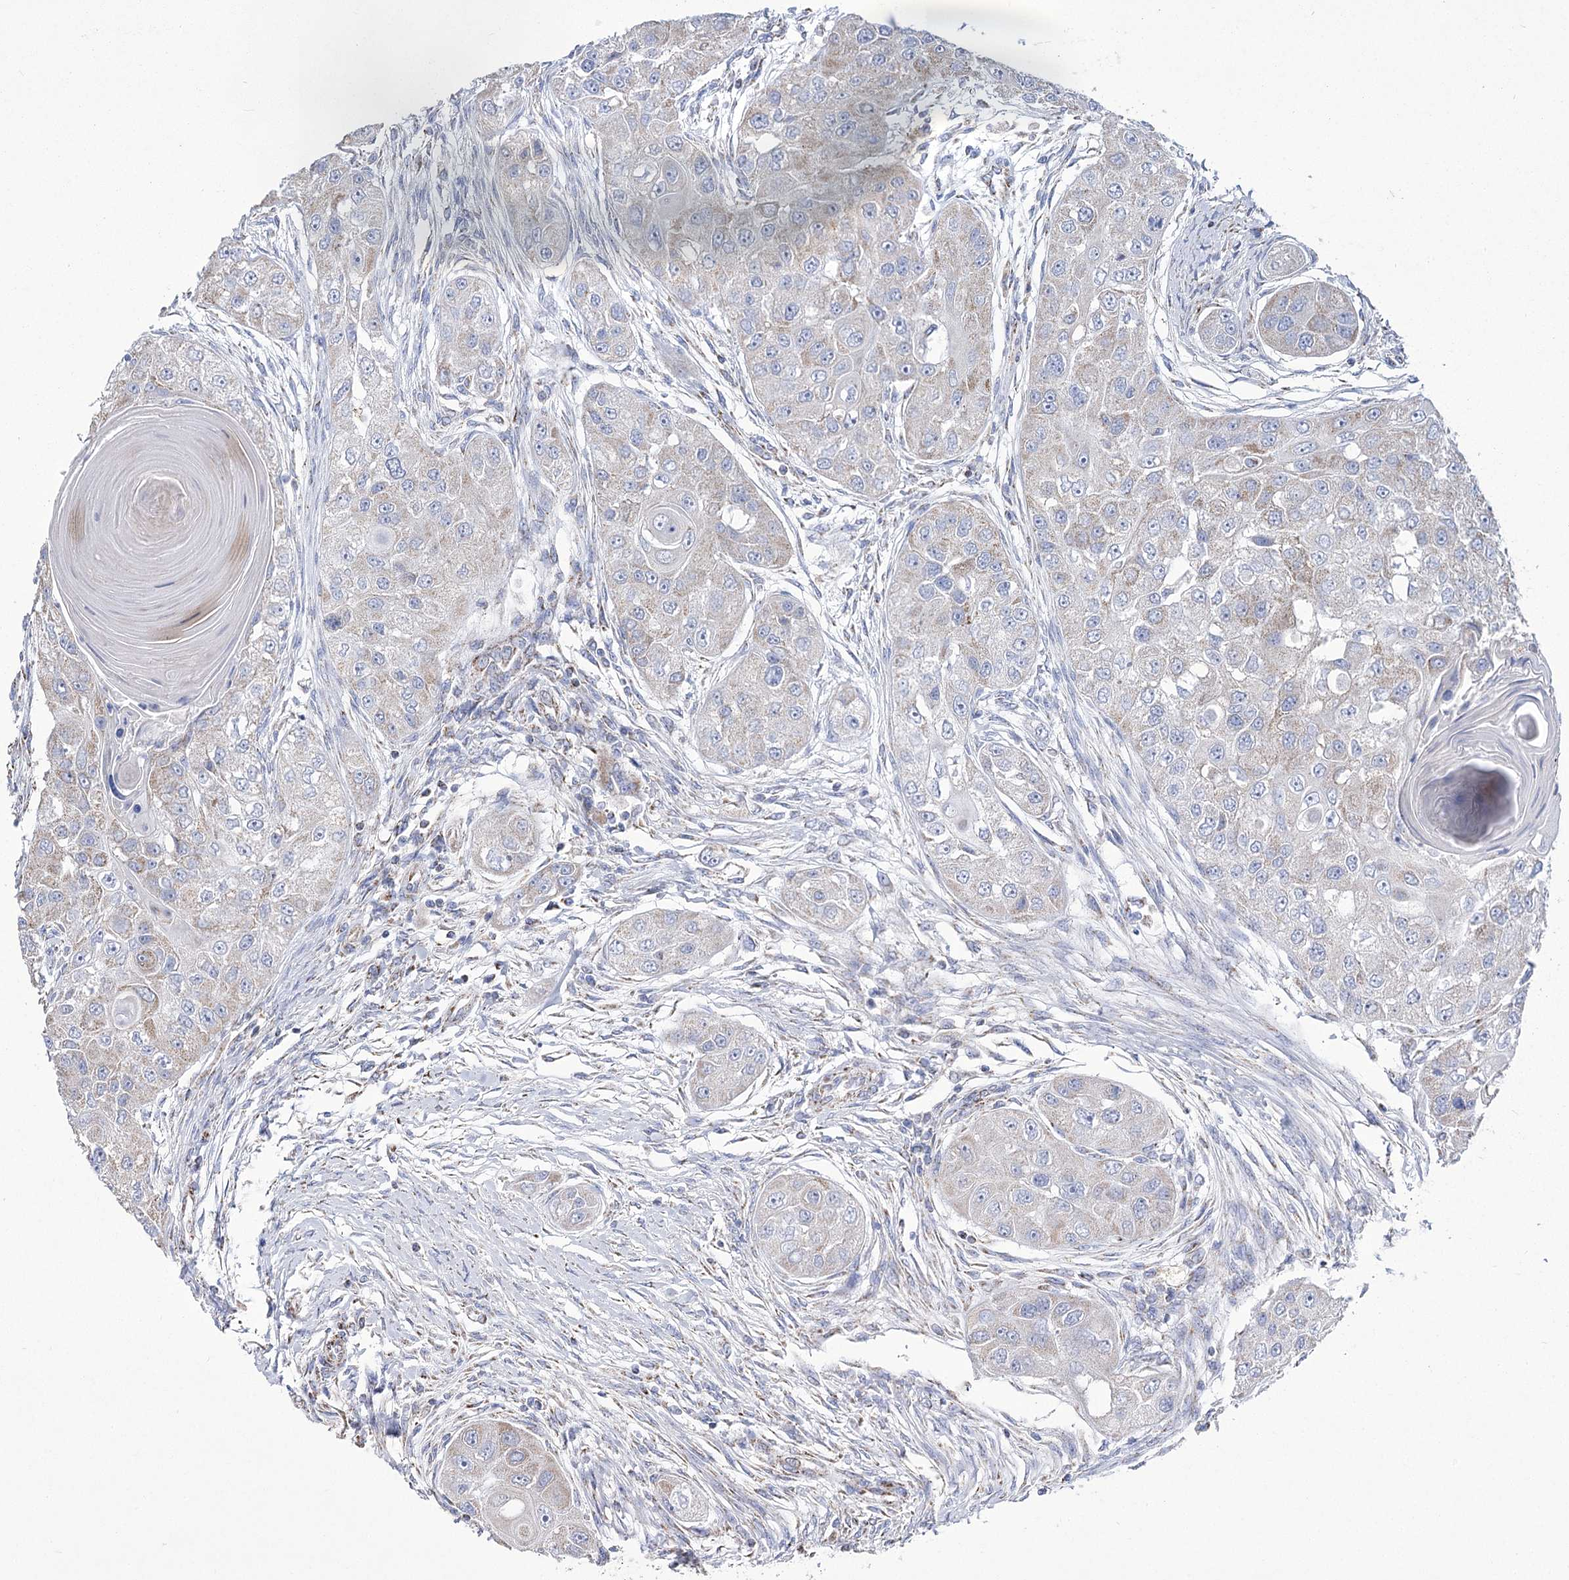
{"staining": {"intensity": "weak", "quantity": "<25%", "location": "cytoplasmic/membranous"}, "tissue": "head and neck cancer", "cell_type": "Tumor cells", "image_type": "cancer", "snomed": [{"axis": "morphology", "description": "Normal tissue, NOS"}, {"axis": "morphology", "description": "Squamous cell carcinoma, NOS"}, {"axis": "topography", "description": "Skeletal muscle"}, {"axis": "topography", "description": "Head-Neck"}], "caption": "This is a photomicrograph of immunohistochemistry (IHC) staining of head and neck cancer (squamous cell carcinoma), which shows no positivity in tumor cells.", "gene": "PDHB", "patient": {"sex": "male", "age": 51}}